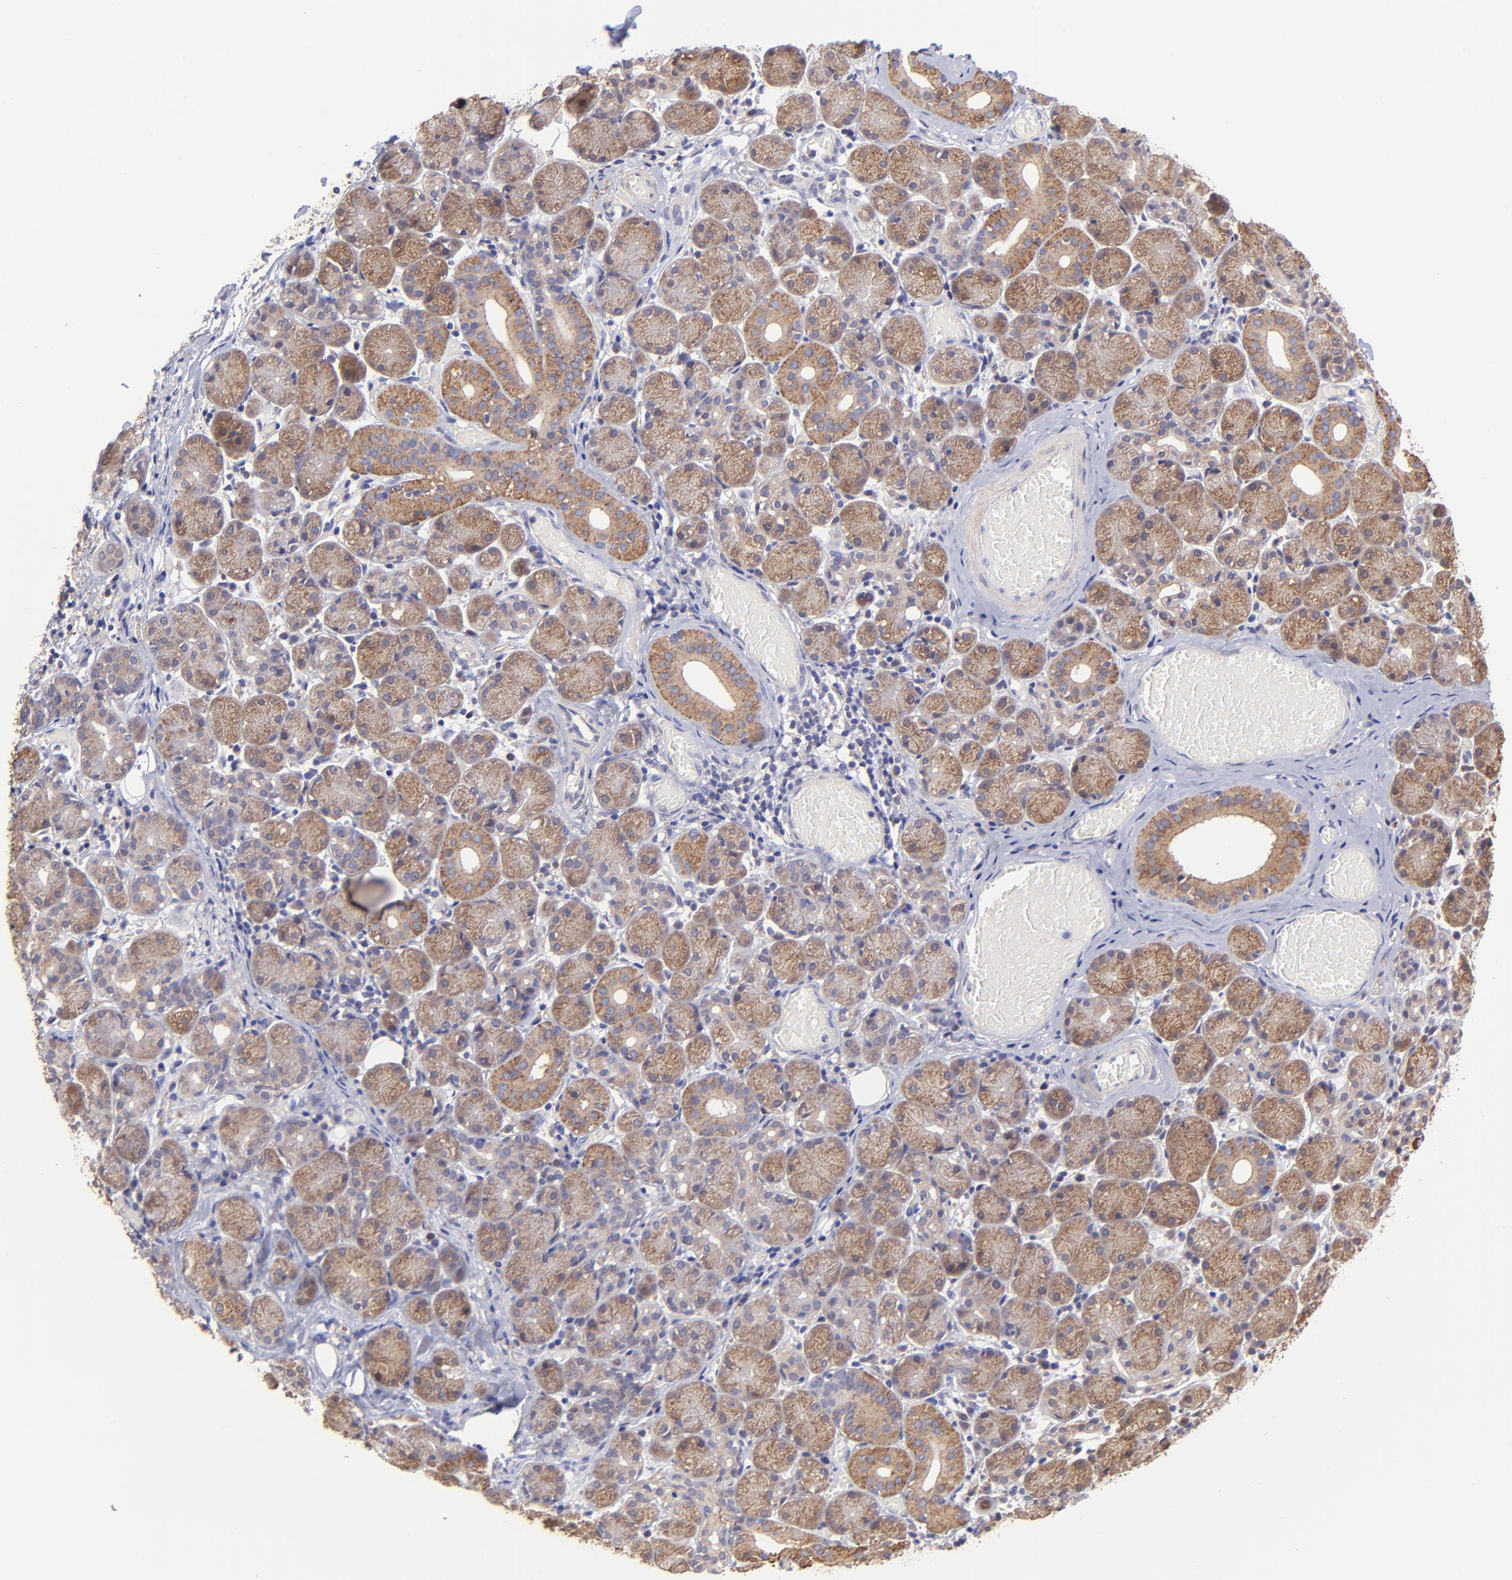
{"staining": {"intensity": "strong", "quantity": ">75%", "location": "cytoplasmic/membranous"}, "tissue": "salivary gland", "cell_type": "Glandular cells", "image_type": "normal", "snomed": [{"axis": "morphology", "description": "Normal tissue, NOS"}, {"axis": "topography", "description": "Salivary gland"}], "caption": "High-magnification brightfield microscopy of normal salivary gland stained with DAB (brown) and counterstained with hematoxylin (blue). glandular cells exhibit strong cytoplasmic/membranous expression is seen in approximately>75% of cells.", "gene": "NSF", "patient": {"sex": "female", "age": 24}}